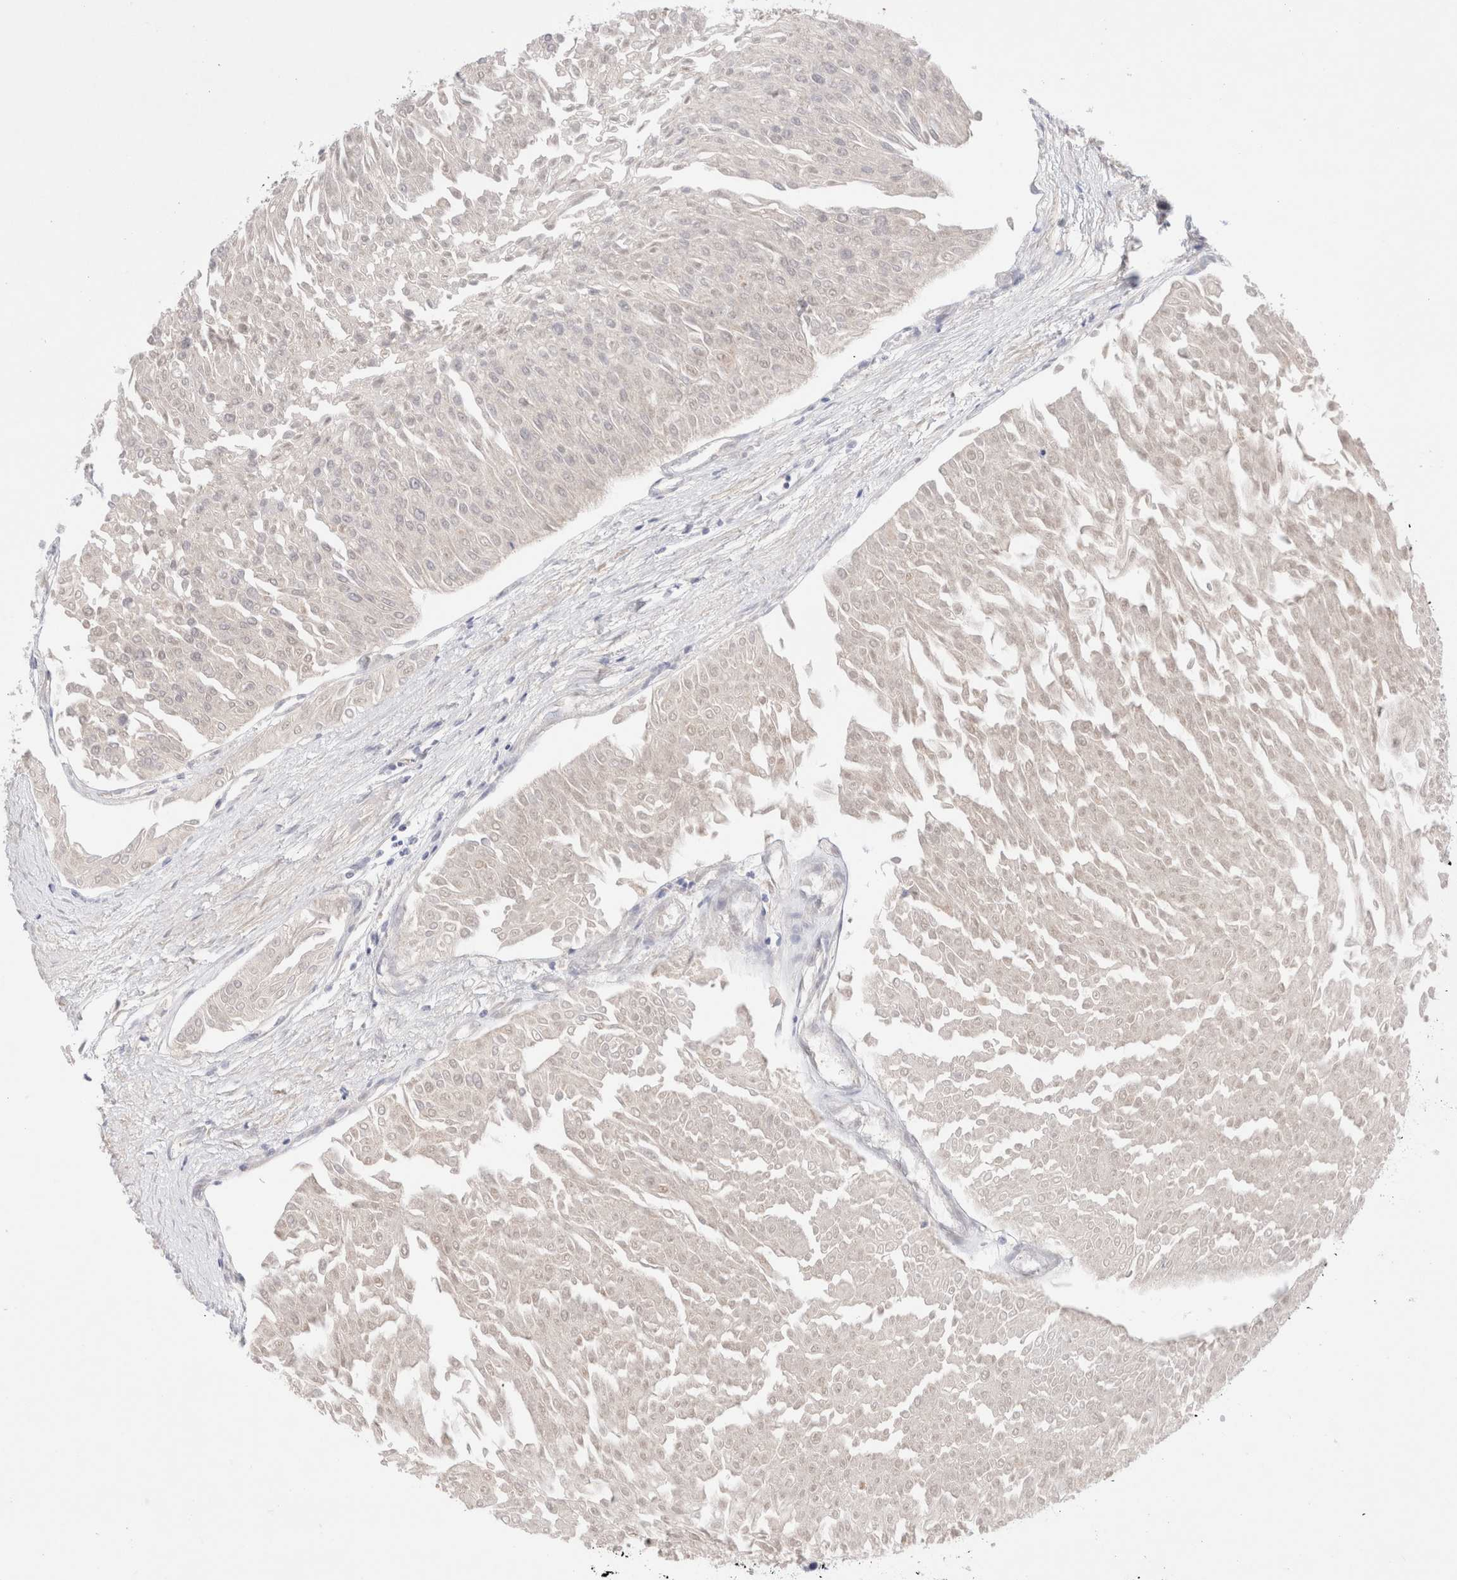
{"staining": {"intensity": "negative", "quantity": "none", "location": "none"}, "tissue": "urothelial cancer", "cell_type": "Tumor cells", "image_type": "cancer", "snomed": [{"axis": "morphology", "description": "Urothelial carcinoma, Low grade"}, {"axis": "topography", "description": "Urinary bladder"}], "caption": "The image demonstrates no significant staining in tumor cells of urothelial cancer.", "gene": "SPATA20", "patient": {"sex": "male", "age": 67}}